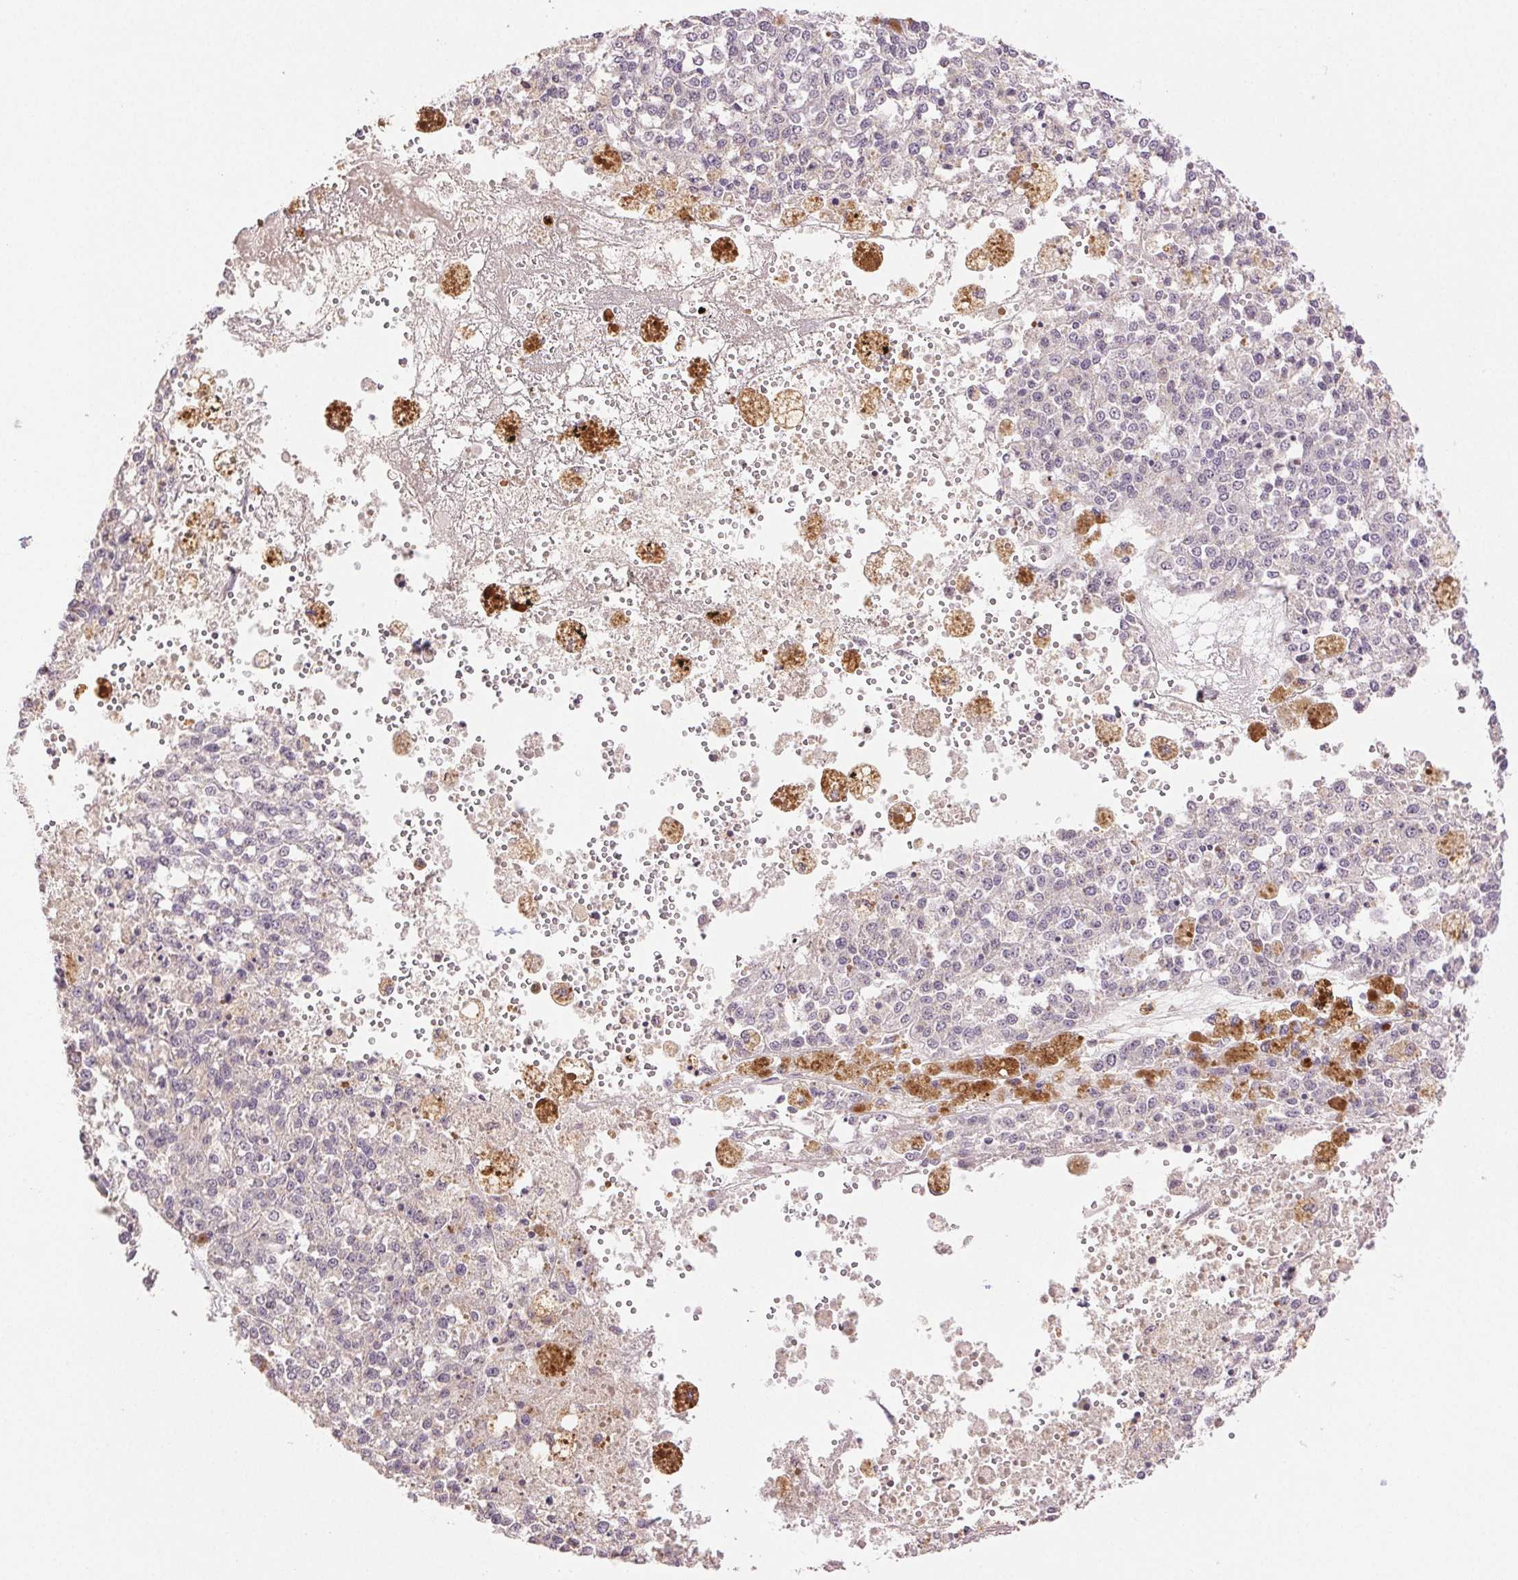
{"staining": {"intensity": "negative", "quantity": "none", "location": "none"}, "tissue": "melanoma", "cell_type": "Tumor cells", "image_type": "cancer", "snomed": [{"axis": "morphology", "description": "Malignant melanoma, Metastatic site"}, {"axis": "topography", "description": "Lymph node"}], "caption": "This is an IHC image of malignant melanoma (metastatic site). There is no expression in tumor cells.", "gene": "TMEM253", "patient": {"sex": "female", "age": 64}}